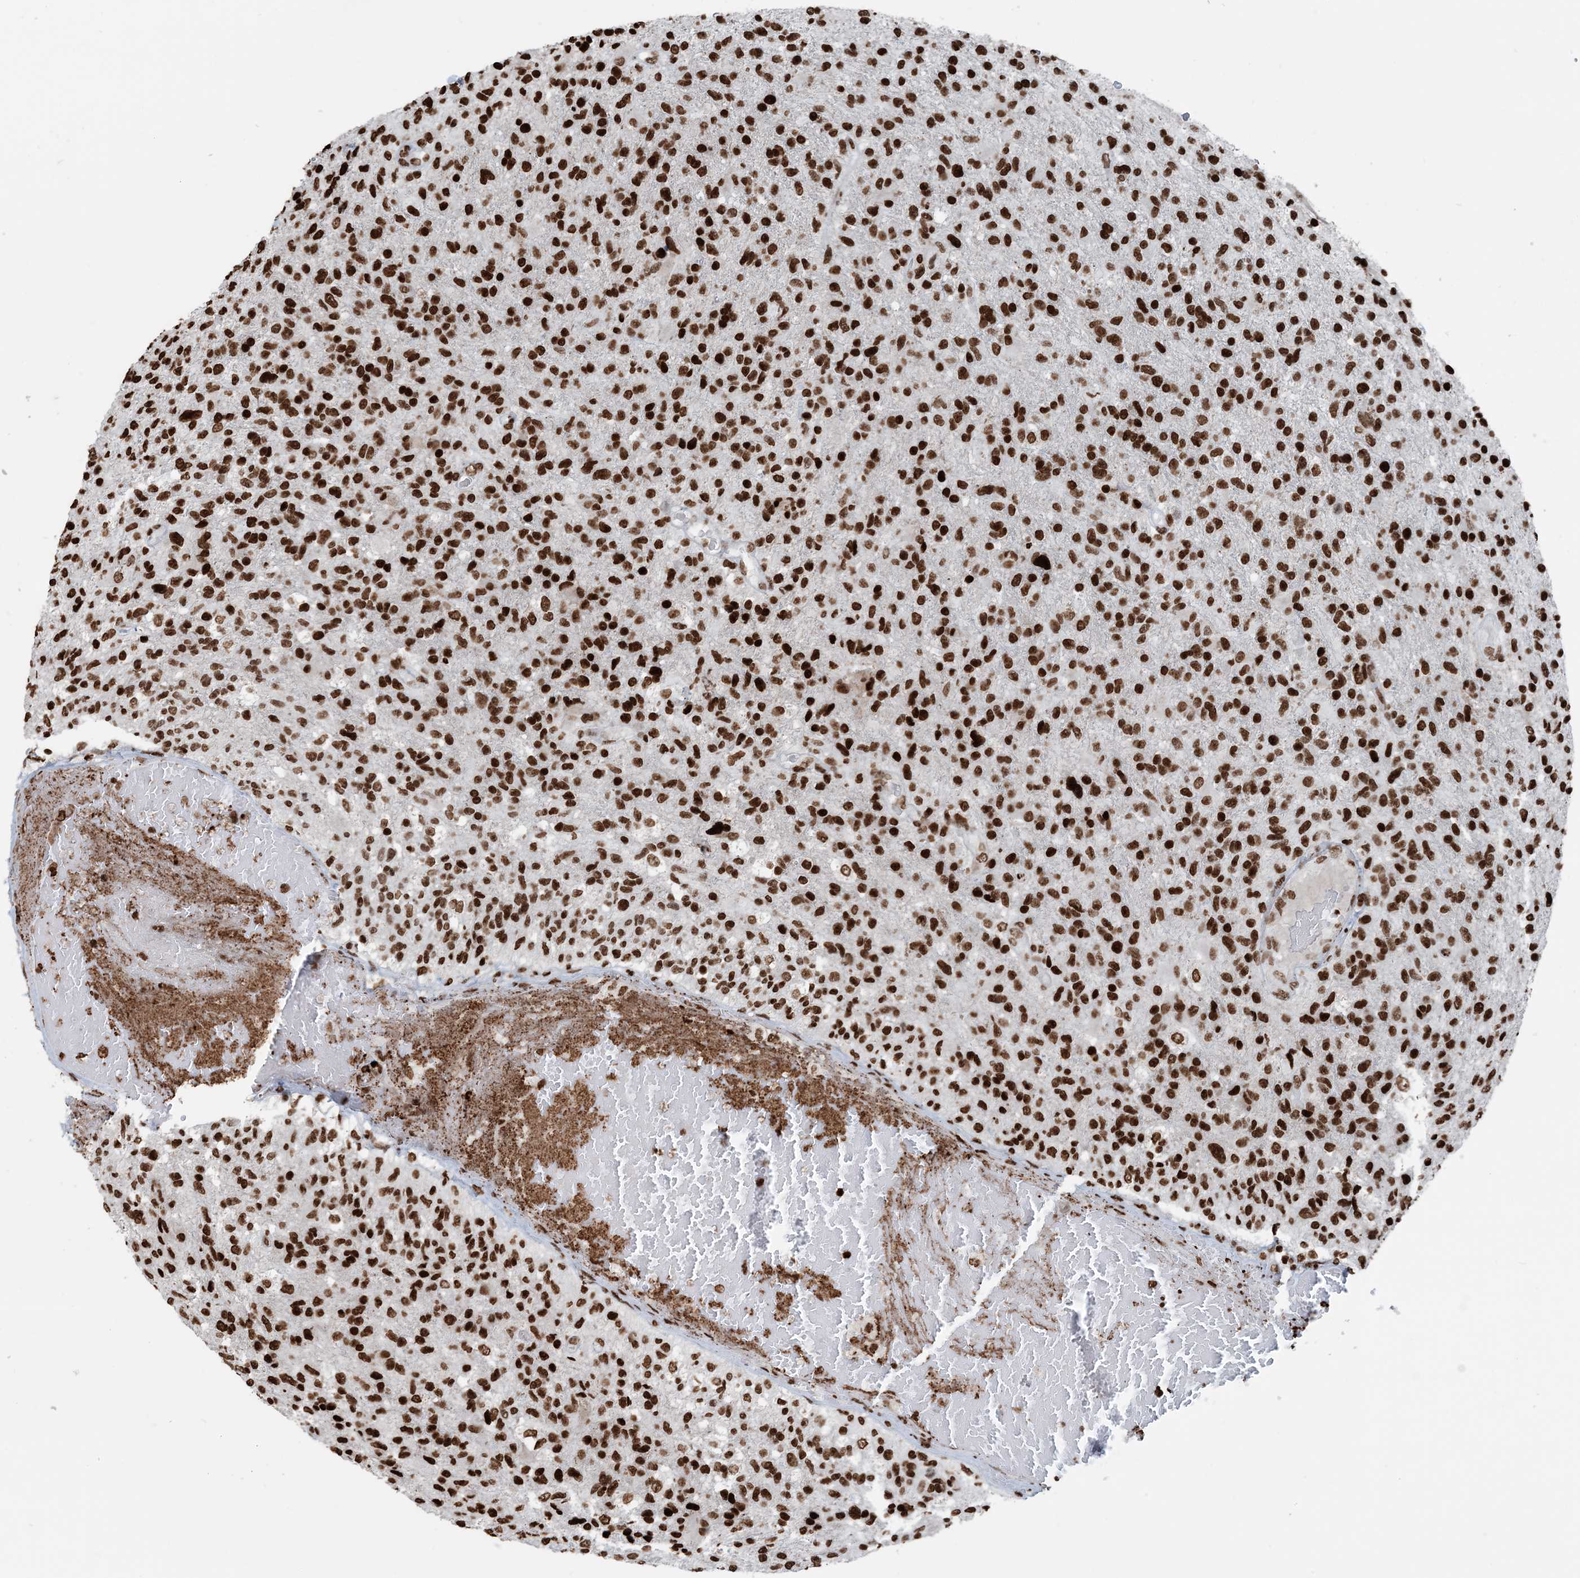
{"staining": {"intensity": "strong", "quantity": ">75%", "location": "nuclear"}, "tissue": "glioma", "cell_type": "Tumor cells", "image_type": "cancer", "snomed": [{"axis": "morphology", "description": "Glioma, malignant, High grade"}, {"axis": "topography", "description": "Brain"}], "caption": "Brown immunohistochemical staining in human glioma shows strong nuclear expression in about >75% of tumor cells.", "gene": "H3-3B", "patient": {"sex": "male", "age": 72}}